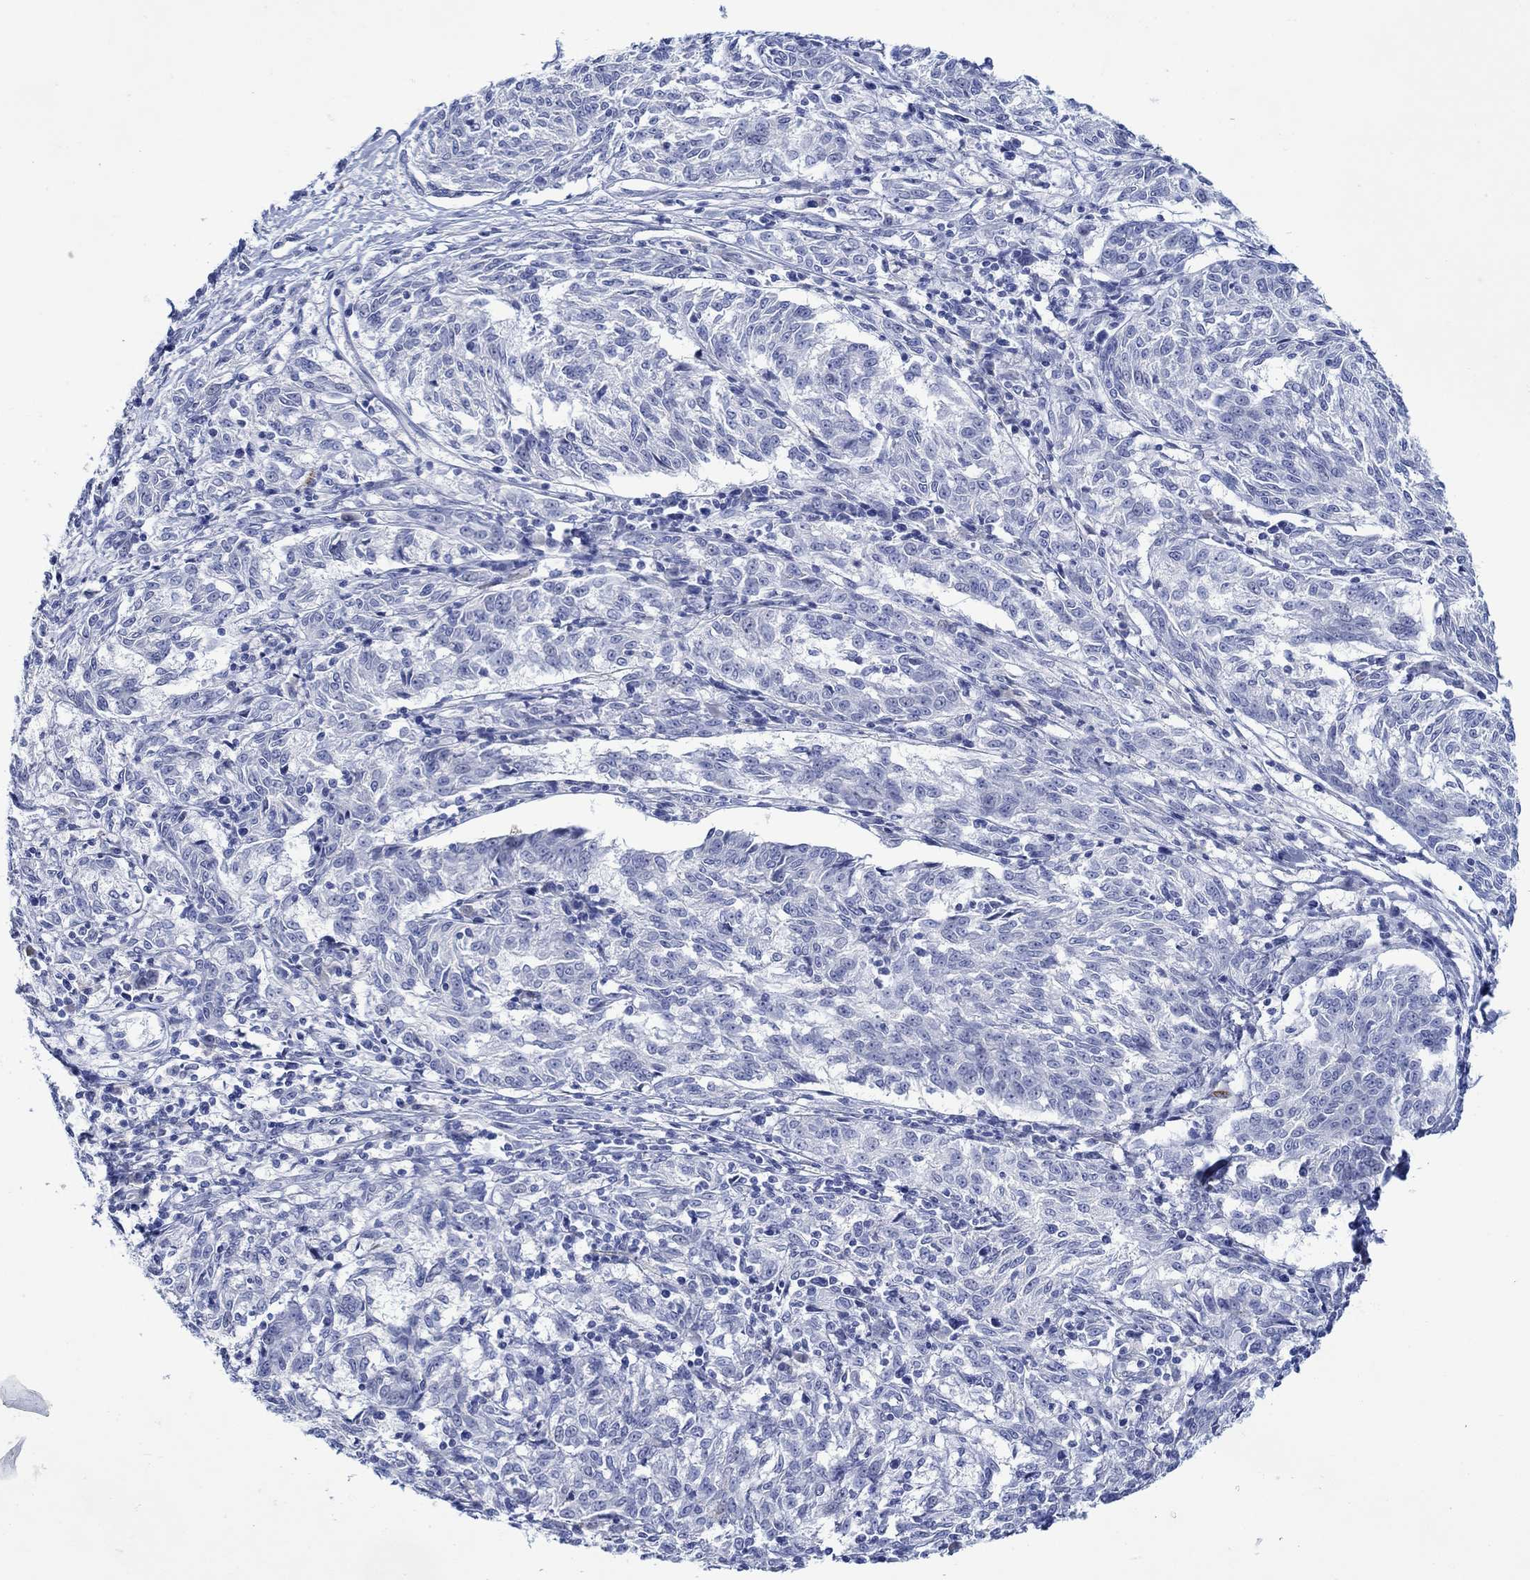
{"staining": {"intensity": "negative", "quantity": "none", "location": "none"}, "tissue": "melanoma", "cell_type": "Tumor cells", "image_type": "cancer", "snomed": [{"axis": "morphology", "description": "Malignant melanoma, NOS"}, {"axis": "topography", "description": "Skin"}], "caption": "Tumor cells show no significant expression in malignant melanoma.", "gene": "KSR2", "patient": {"sex": "female", "age": 72}}